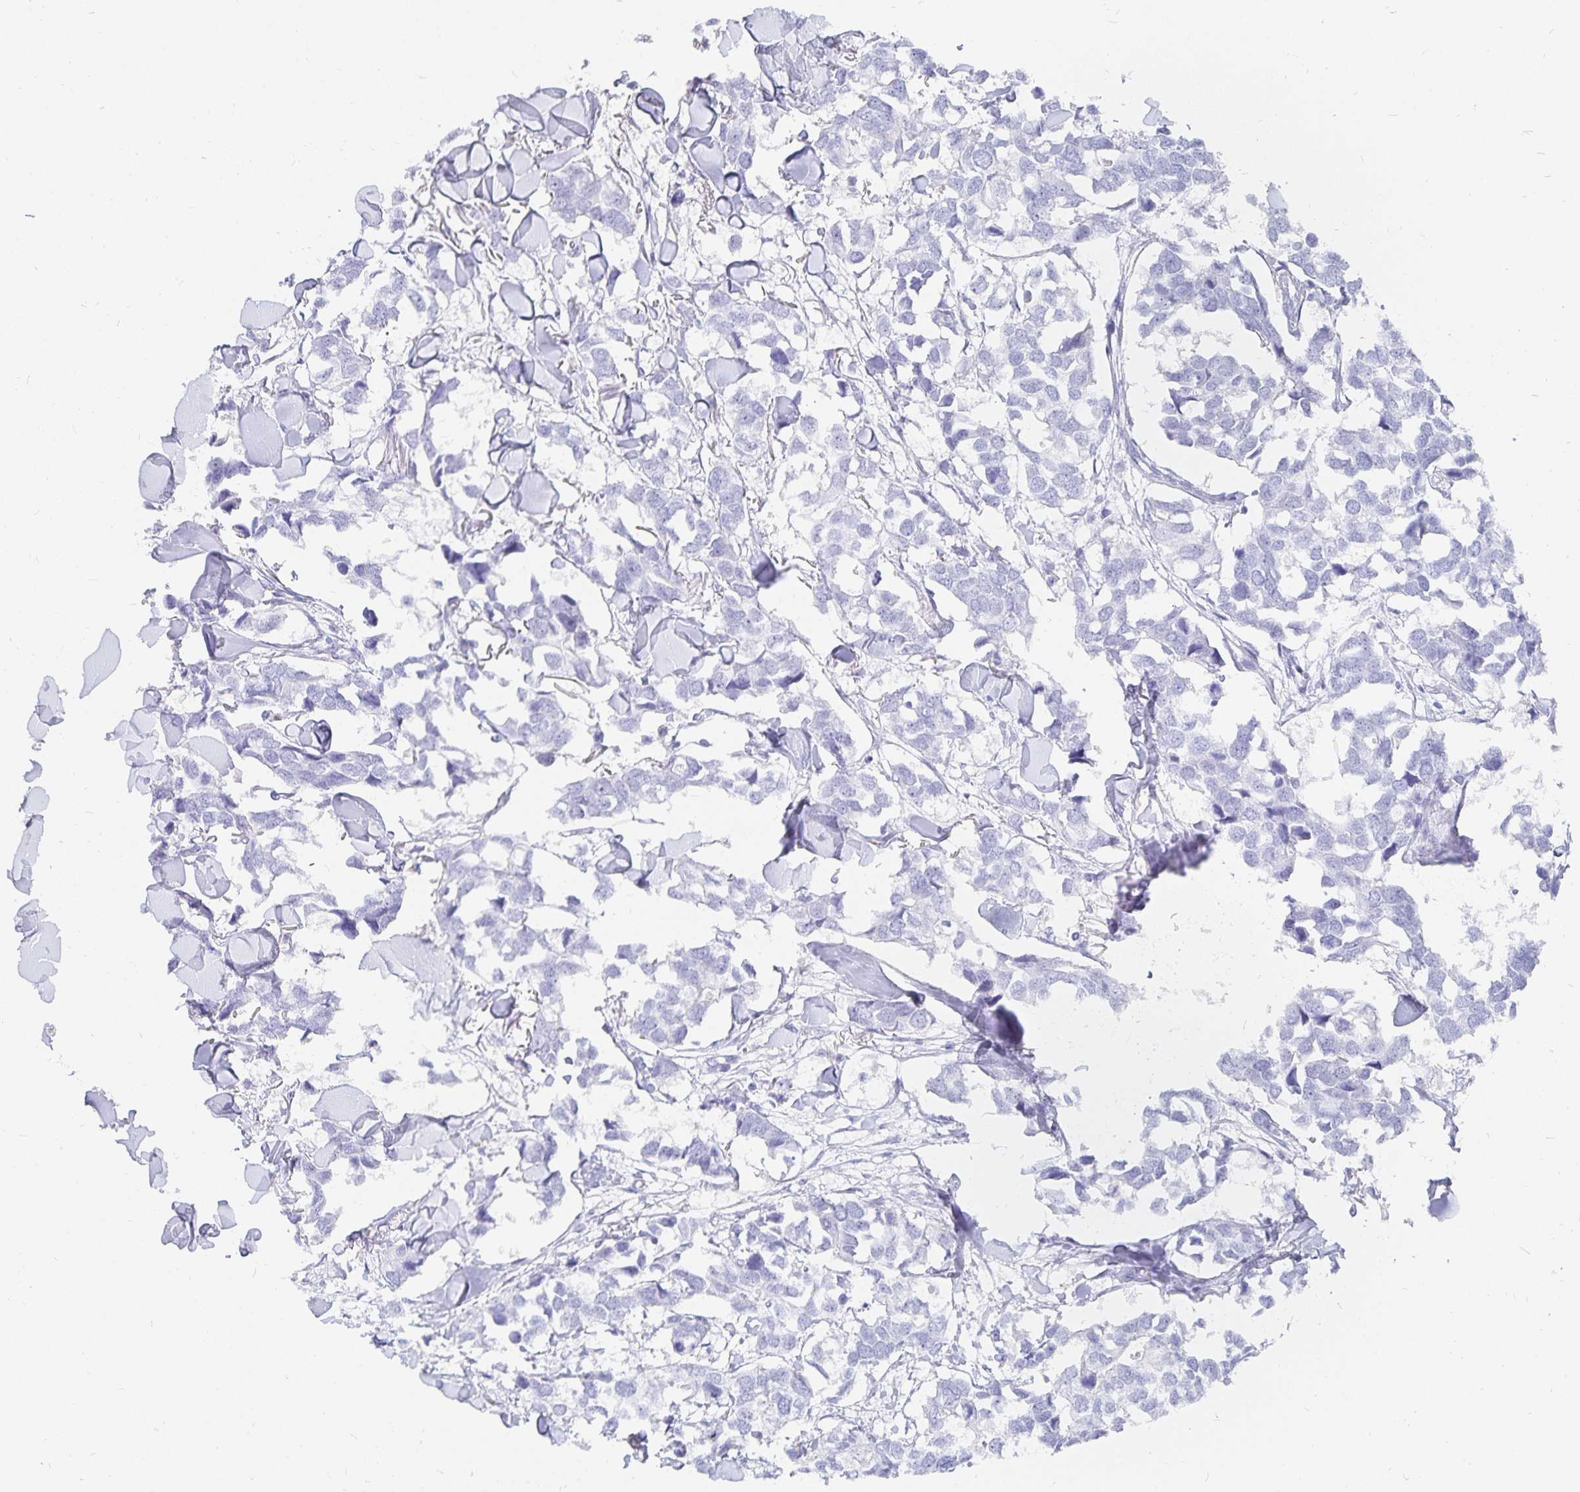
{"staining": {"intensity": "negative", "quantity": "none", "location": "none"}, "tissue": "breast cancer", "cell_type": "Tumor cells", "image_type": "cancer", "snomed": [{"axis": "morphology", "description": "Duct carcinoma"}, {"axis": "topography", "description": "Breast"}], "caption": "Human breast cancer stained for a protein using immunohistochemistry (IHC) reveals no staining in tumor cells.", "gene": "INSL5", "patient": {"sex": "female", "age": 83}}